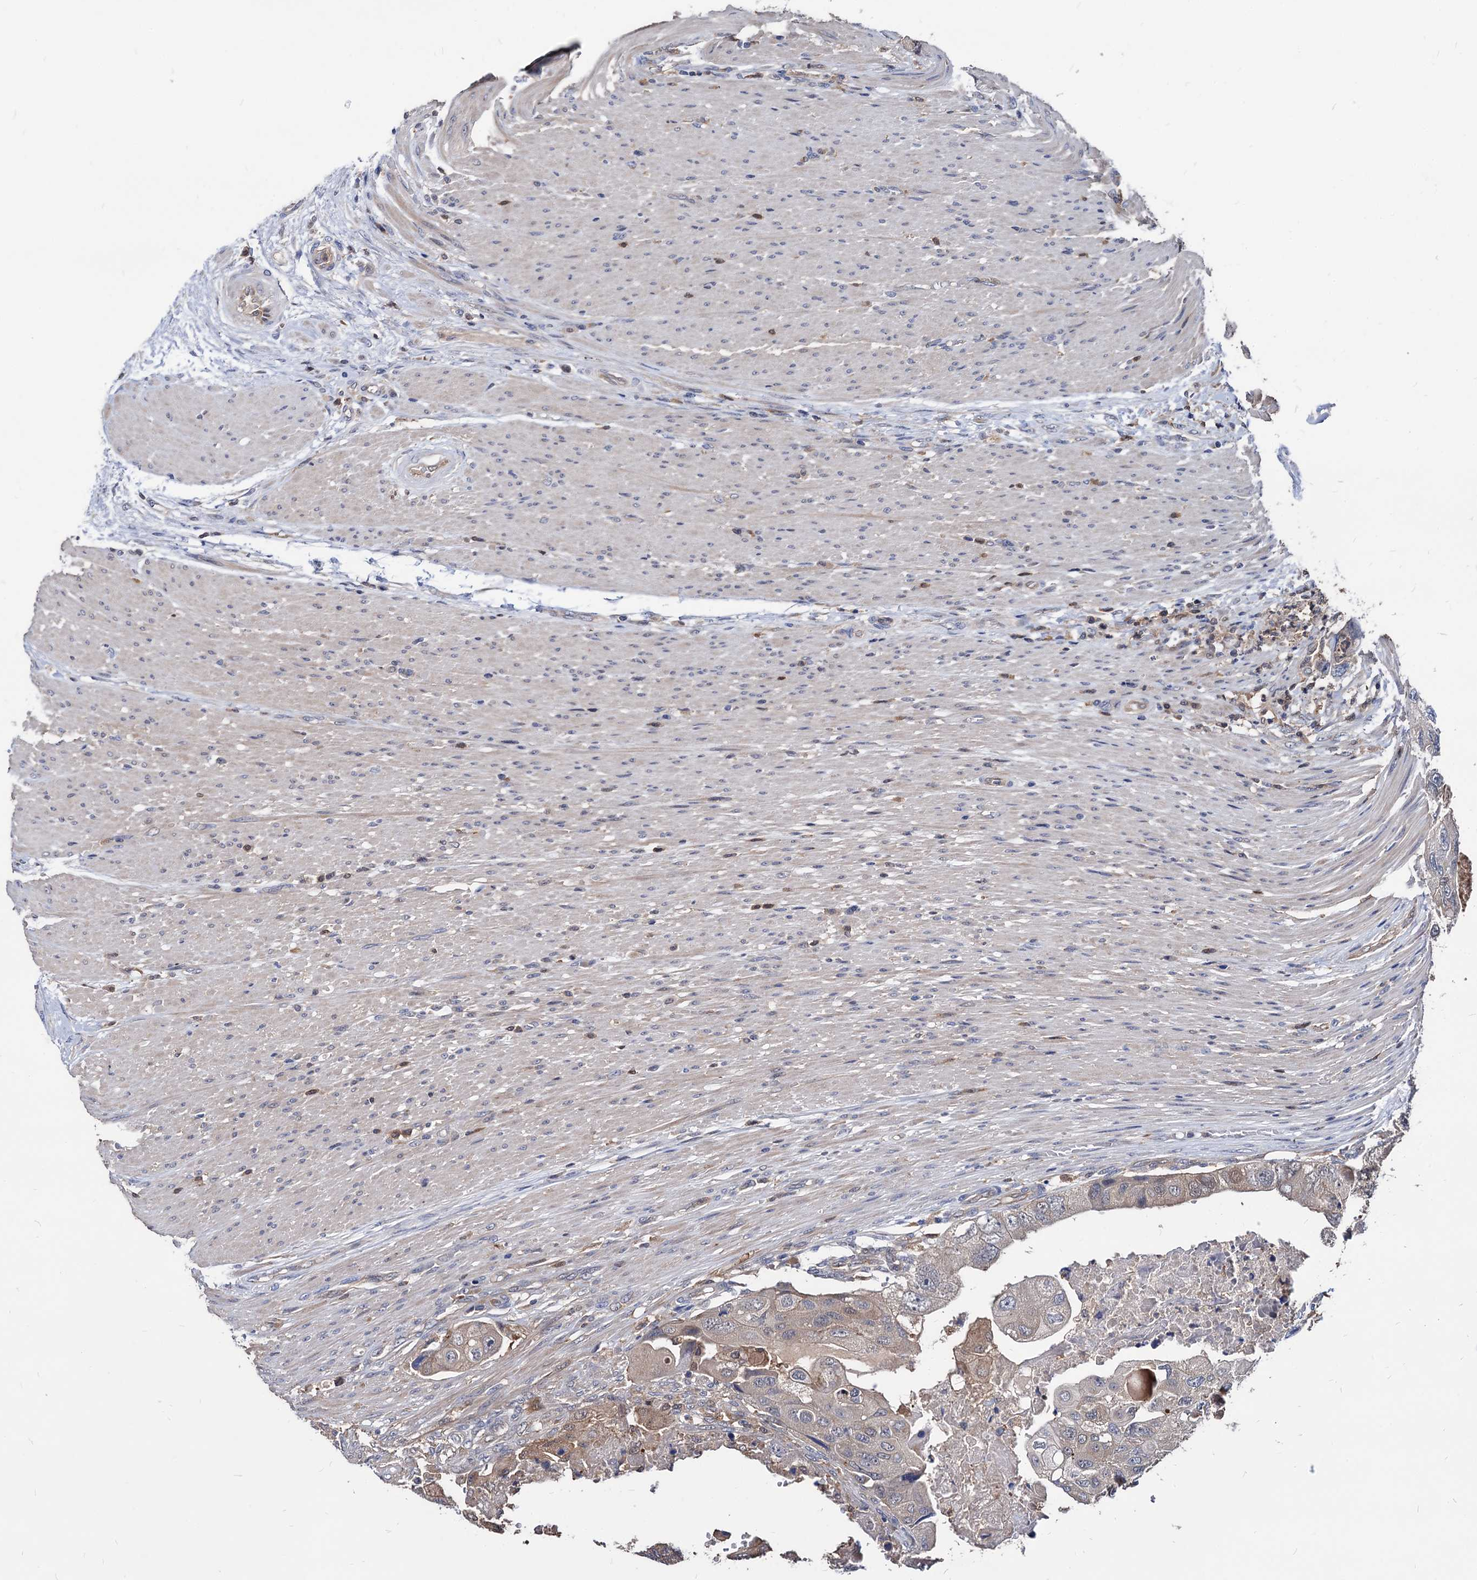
{"staining": {"intensity": "weak", "quantity": "<25%", "location": "cytoplasmic/membranous"}, "tissue": "colorectal cancer", "cell_type": "Tumor cells", "image_type": "cancer", "snomed": [{"axis": "morphology", "description": "Adenocarcinoma, NOS"}, {"axis": "topography", "description": "Rectum"}], "caption": "Immunohistochemistry (IHC) of human colorectal cancer reveals no expression in tumor cells.", "gene": "CPPED1", "patient": {"sex": "male", "age": 63}}